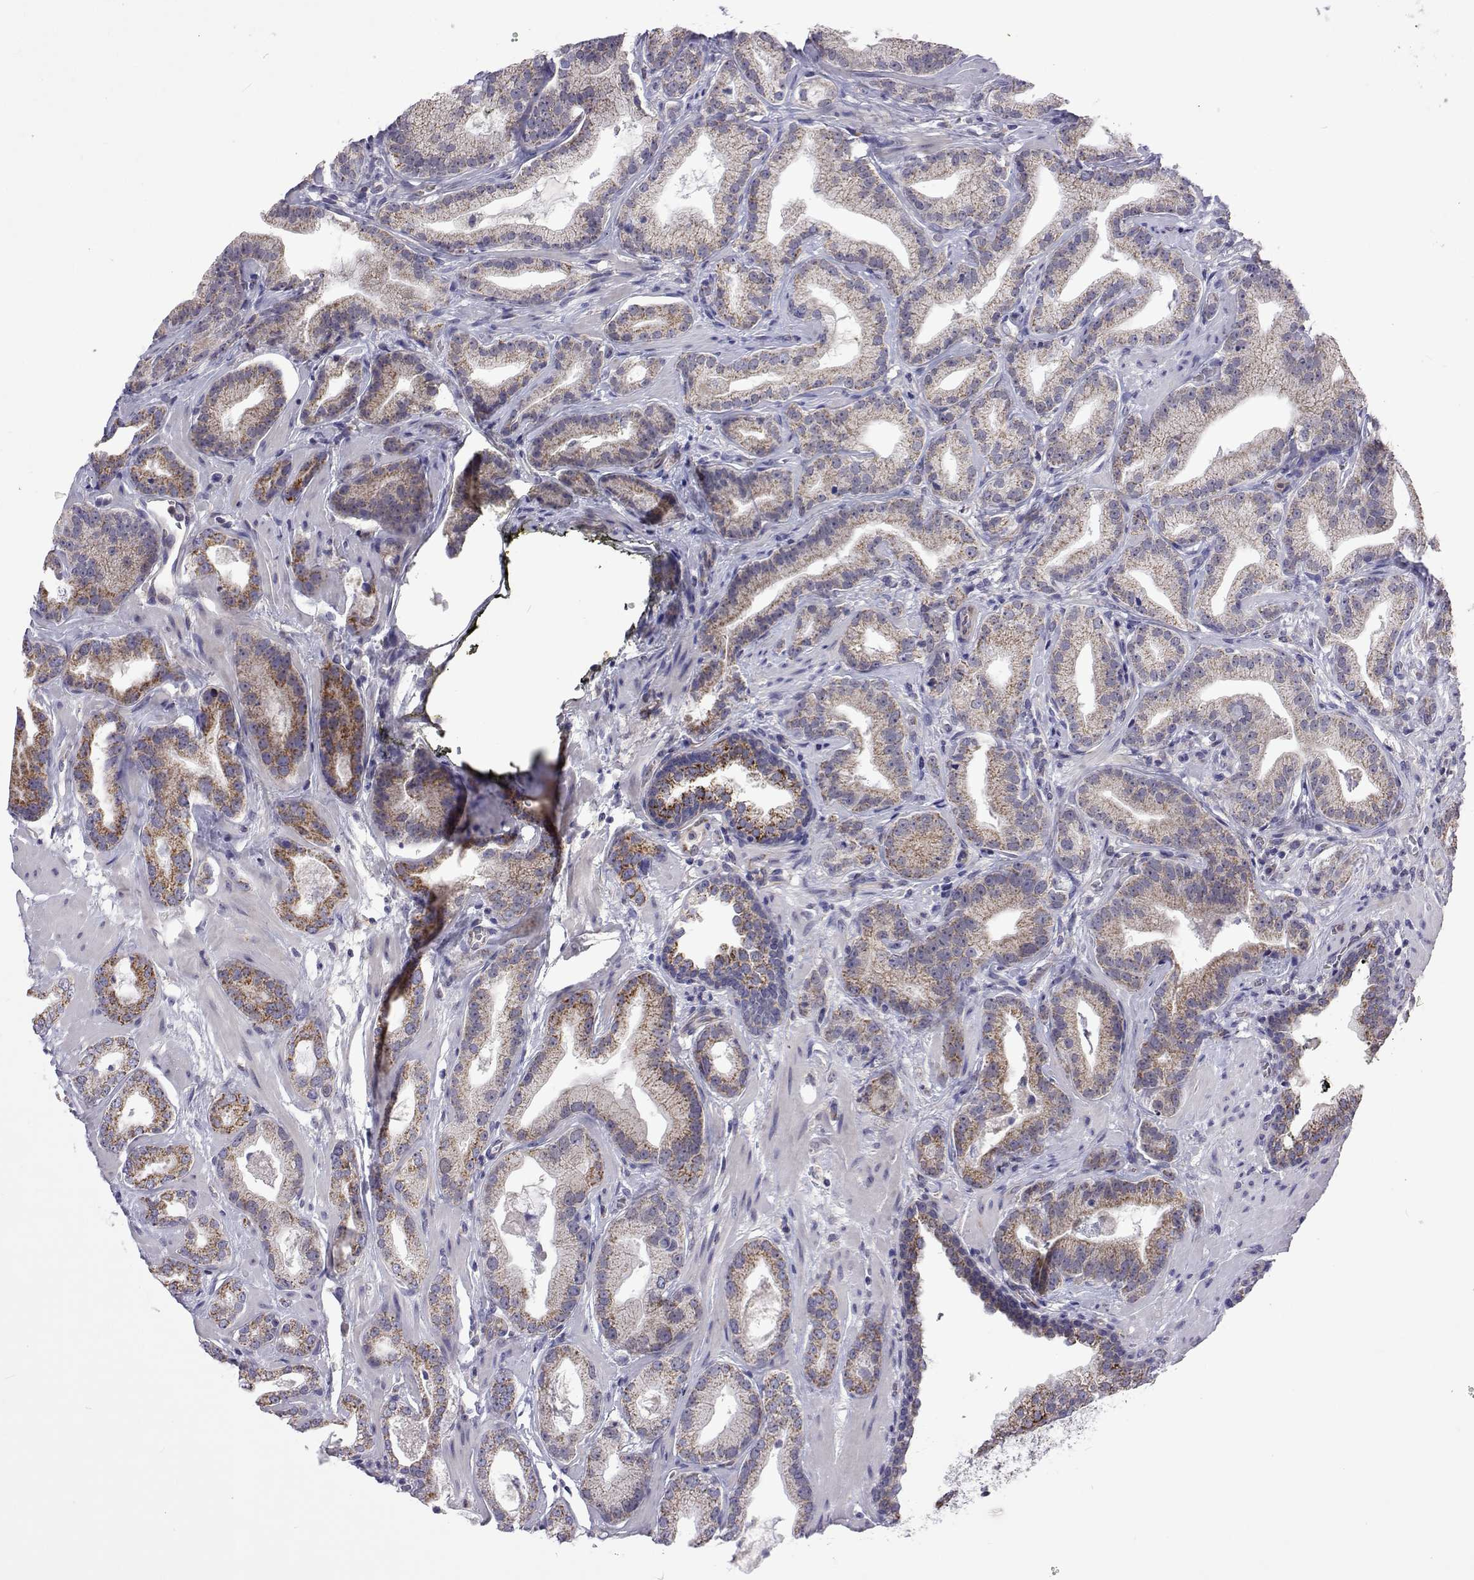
{"staining": {"intensity": "moderate", "quantity": "25%-75%", "location": "cytoplasmic/membranous"}, "tissue": "prostate cancer", "cell_type": "Tumor cells", "image_type": "cancer", "snomed": [{"axis": "morphology", "description": "Adenocarcinoma, Low grade"}, {"axis": "topography", "description": "Prostate"}], "caption": "Immunohistochemical staining of low-grade adenocarcinoma (prostate) displays medium levels of moderate cytoplasmic/membranous protein positivity in approximately 25%-75% of tumor cells.", "gene": "DHTKD1", "patient": {"sex": "male", "age": 62}}